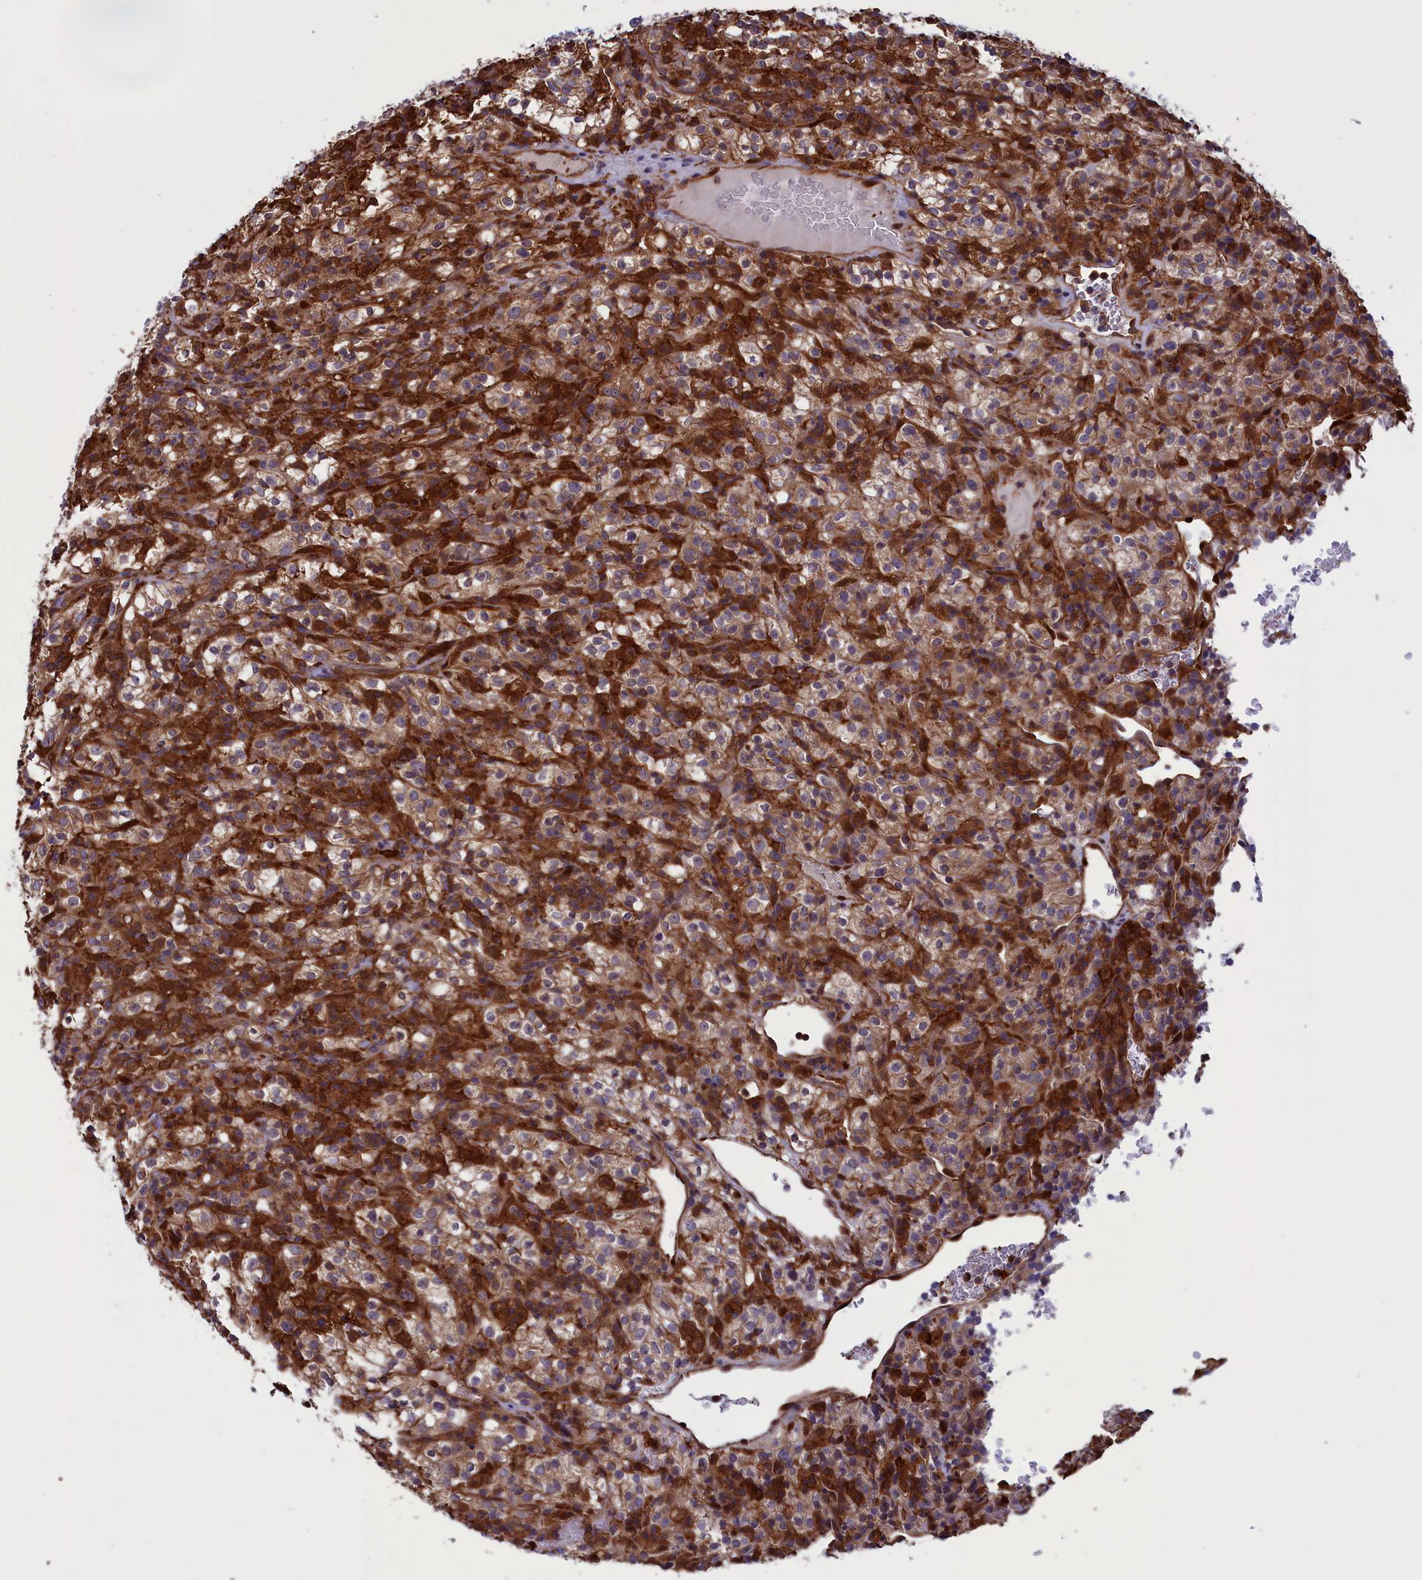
{"staining": {"intensity": "moderate", "quantity": ">75%", "location": "cytoplasmic/membranous"}, "tissue": "renal cancer", "cell_type": "Tumor cells", "image_type": "cancer", "snomed": [{"axis": "morphology", "description": "Normal tissue, NOS"}, {"axis": "morphology", "description": "Adenocarcinoma, NOS"}, {"axis": "topography", "description": "Kidney"}], "caption": "Renal cancer (adenocarcinoma) stained with DAB immunohistochemistry (IHC) demonstrates medium levels of moderate cytoplasmic/membranous positivity in about >75% of tumor cells.", "gene": "ARHGAP18", "patient": {"sex": "female", "age": 72}}